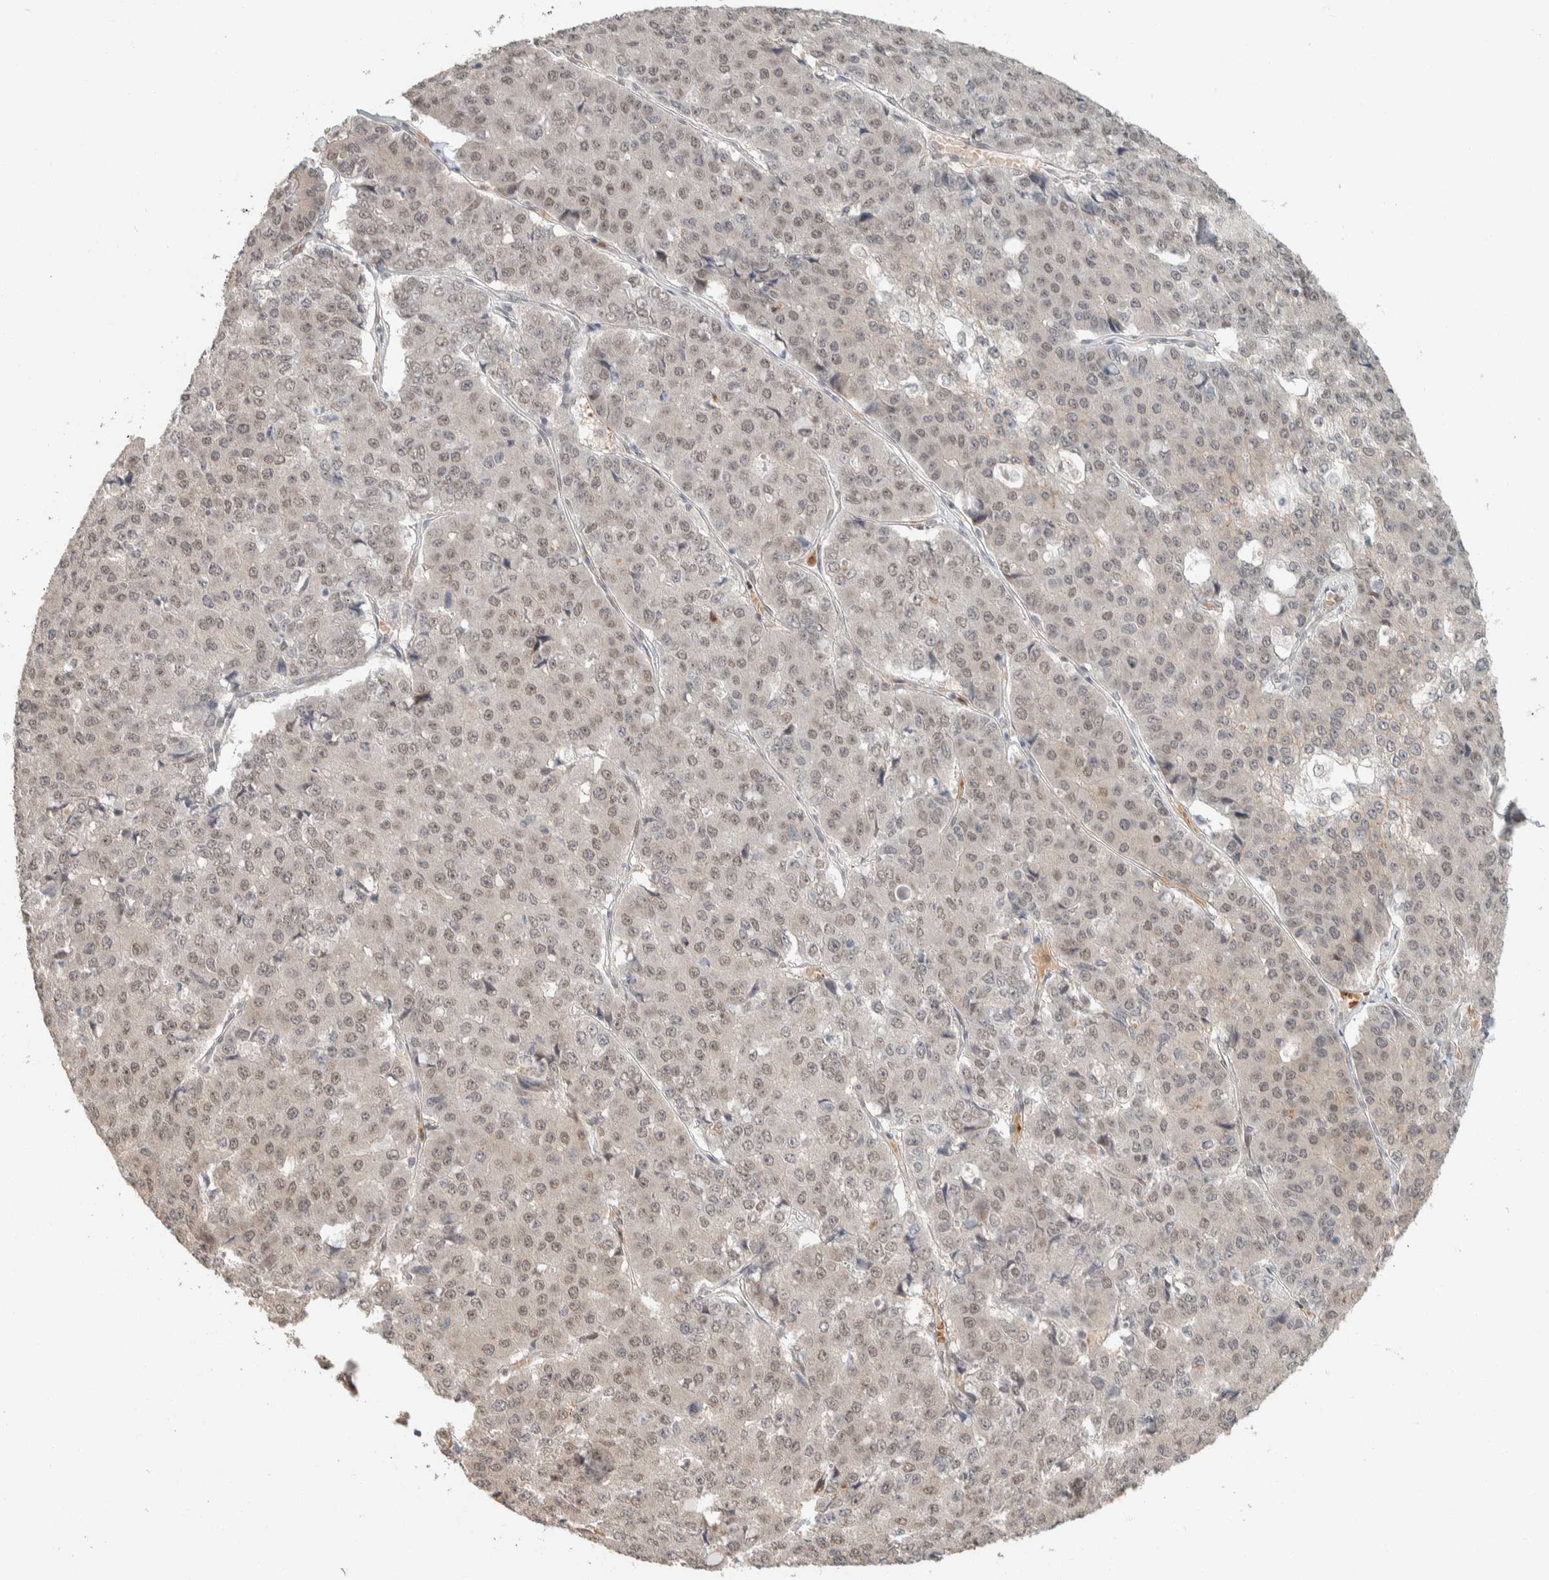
{"staining": {"intensity": "weak", "quantity": ">75%", "location": "nuclear"}, "tissue": "pancreatic cancer", "cell_type": "Tumor cells", "image_type": "cancer", "snomed": [{"axis": "morphology", "description": "Adenocarcinoma, NOS"}, {"axis": "topography", "description": "Pancreas"}], "caption": "IHC (DAB (3,3'-diaminobenzidine)) staining of pancreatic cancer demonstrates weak nuclear protein staining in about >75% of tumor cells.", "gene": "ZBTB2", "patient": {"sex": "male", "age": 50}}